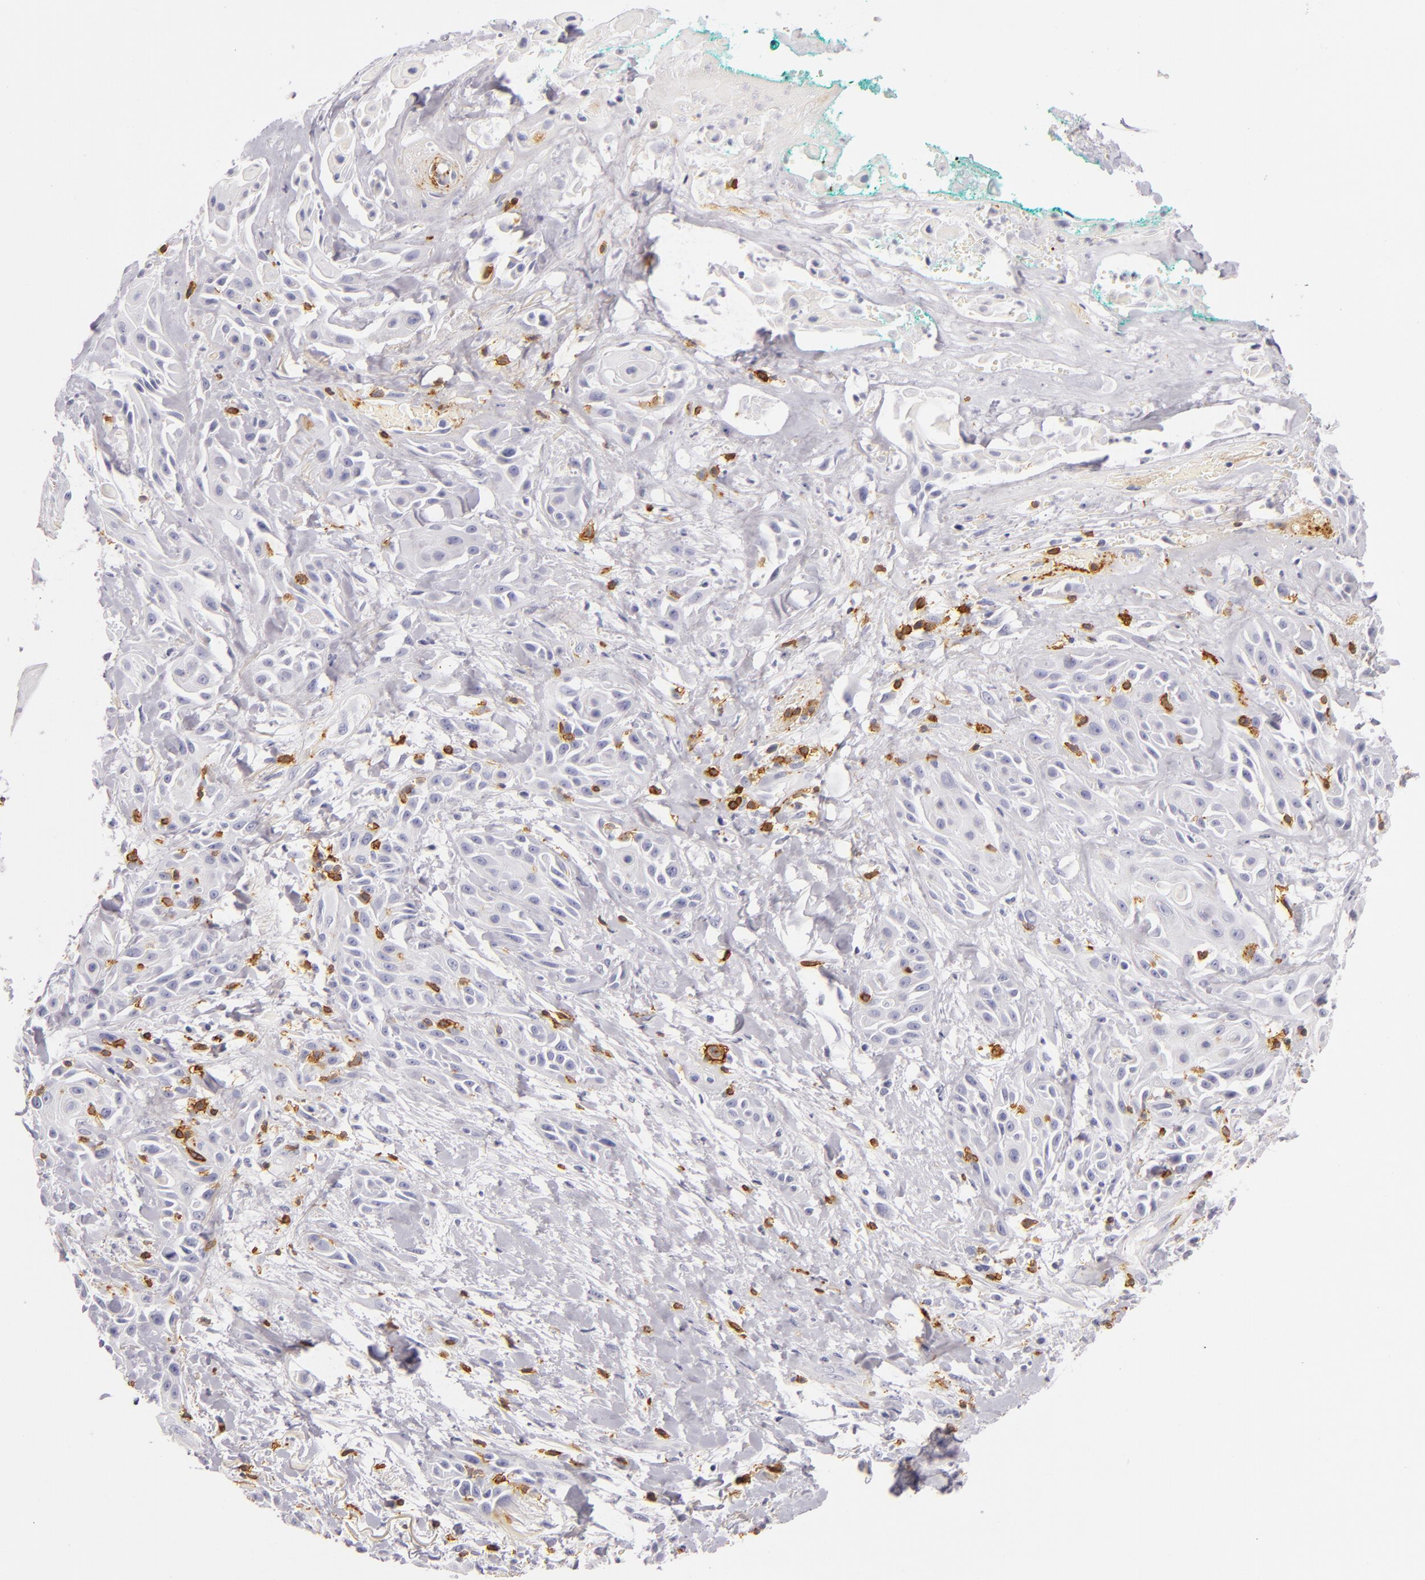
{"staining": {"intensity": "negative", "quantity": "none", "location": "none"}, "tissue": "skin cancer", "cell_type": "Tumor cells", "image_type": "cancer", "snomed": [{"axis": "morphology", "description": "Squamous cell carcinoma, NOS"}, {"axis": "topography", "description": "Skin"}, {"axis": "topography", "description": "Anal"}], "caption": "An immunohistochemistry image of skin squamous cell carcinoma is shown. There is no staining in tumor cells of skin squamous cell carcinoma. The staining is performed using DAB (3,3'-diaminobenzidine) brown chromogen with nuclei counter-stained in using hematoxylin.", "gene": "LAT", "patient": {"sex": "male", "age": 64}}